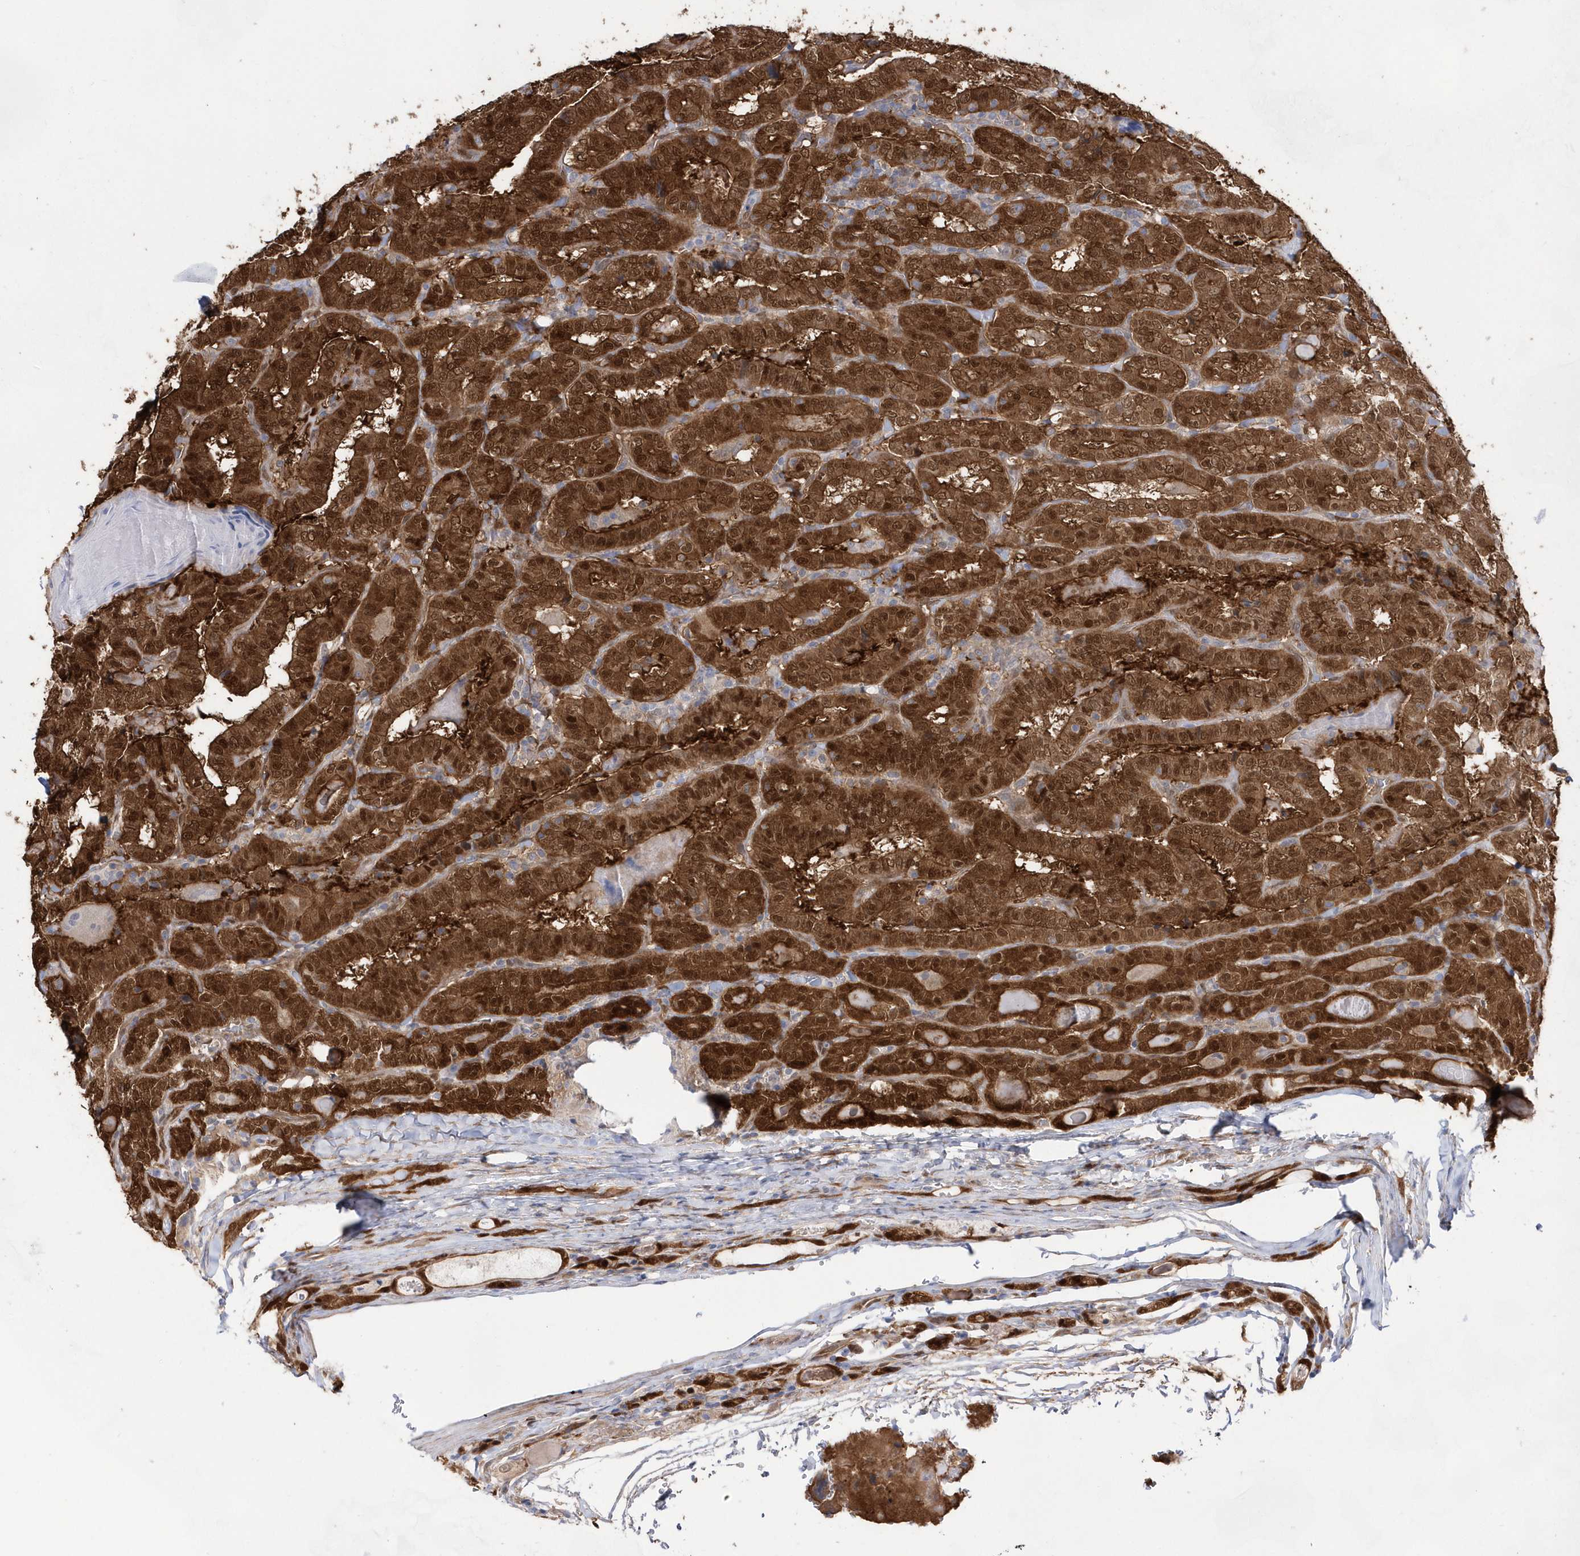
{"staining": {"intensity": "strong", "quantity": ">75%", "location": "cytoplasmic/membranous,nuclear"}, "tissue": "thyroid cancer", "cell_type": "Tumor cells", "image_type": "cancer", "snomed": [{"axis": "morphology", "description": "Papillary adenocarcinoma, NOS"}, {"axis": "topography", "description": "Thyroid gland"}], "caption": "A high-resolution micrograph shows IHC staining of thyroid papillary adenocarcinoma, which reveals strong cytoplasmic/membranous and nuclear staining in approximately >75% of tumor cells.", "gene": "BDH2", "patient": {"sex": "female", "age": 72}}